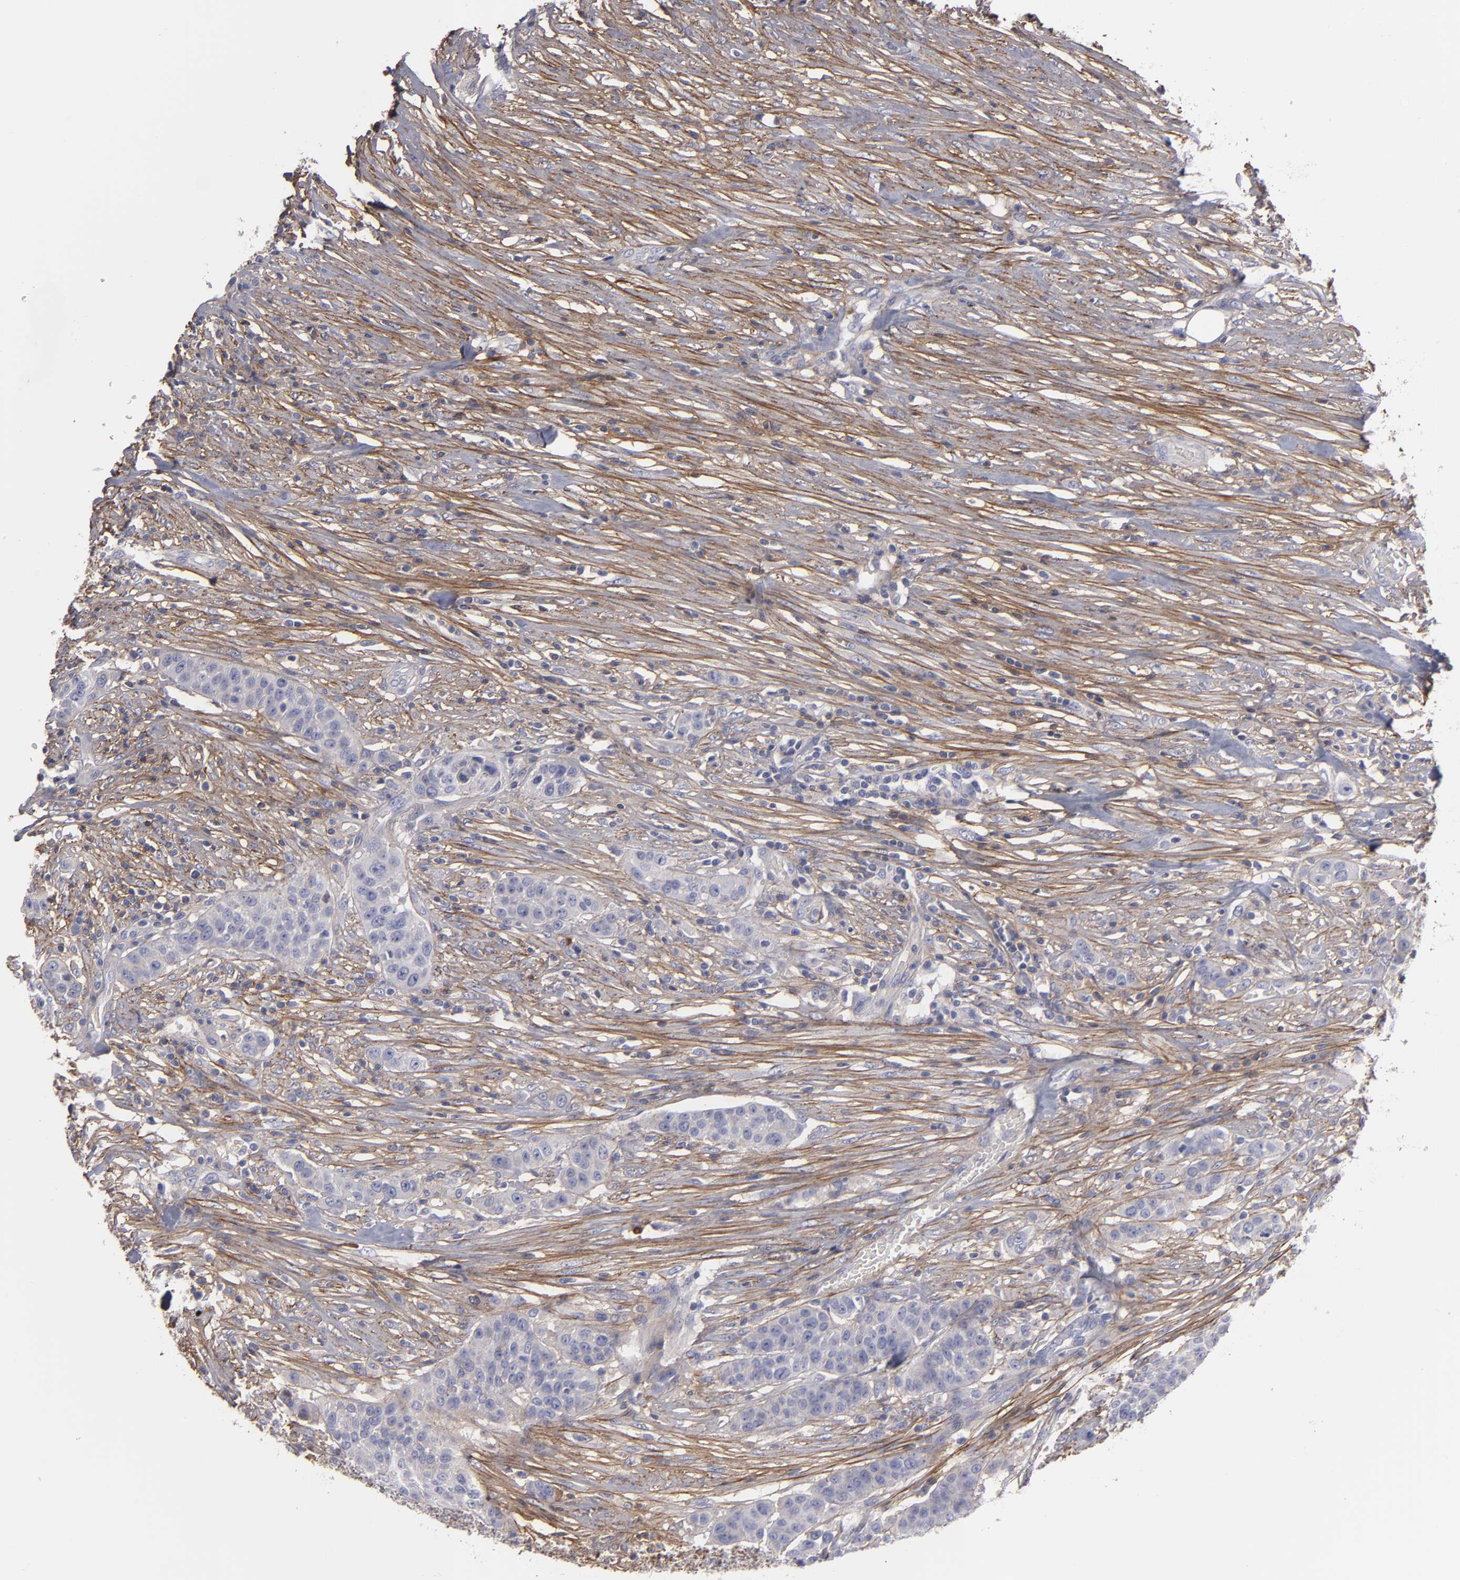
{"staining": {"intensity": "negative", "quantity": "none", "location": "none"}, "tissue": "urothelial cancer", "cell_type": "Tumor cells", "image_type": "cancer", "snomed": [{"axis": "morphology", "description": "Urothelial carcinoma, High grade"}, {"axis": "topography", "description": "Urinary bladder"}], "caption": "IHC of urothelial cancer exhibits no expression in tumor cells.", "gene": "FBLN1", "patient": {"sex": "male", "age": 74}}